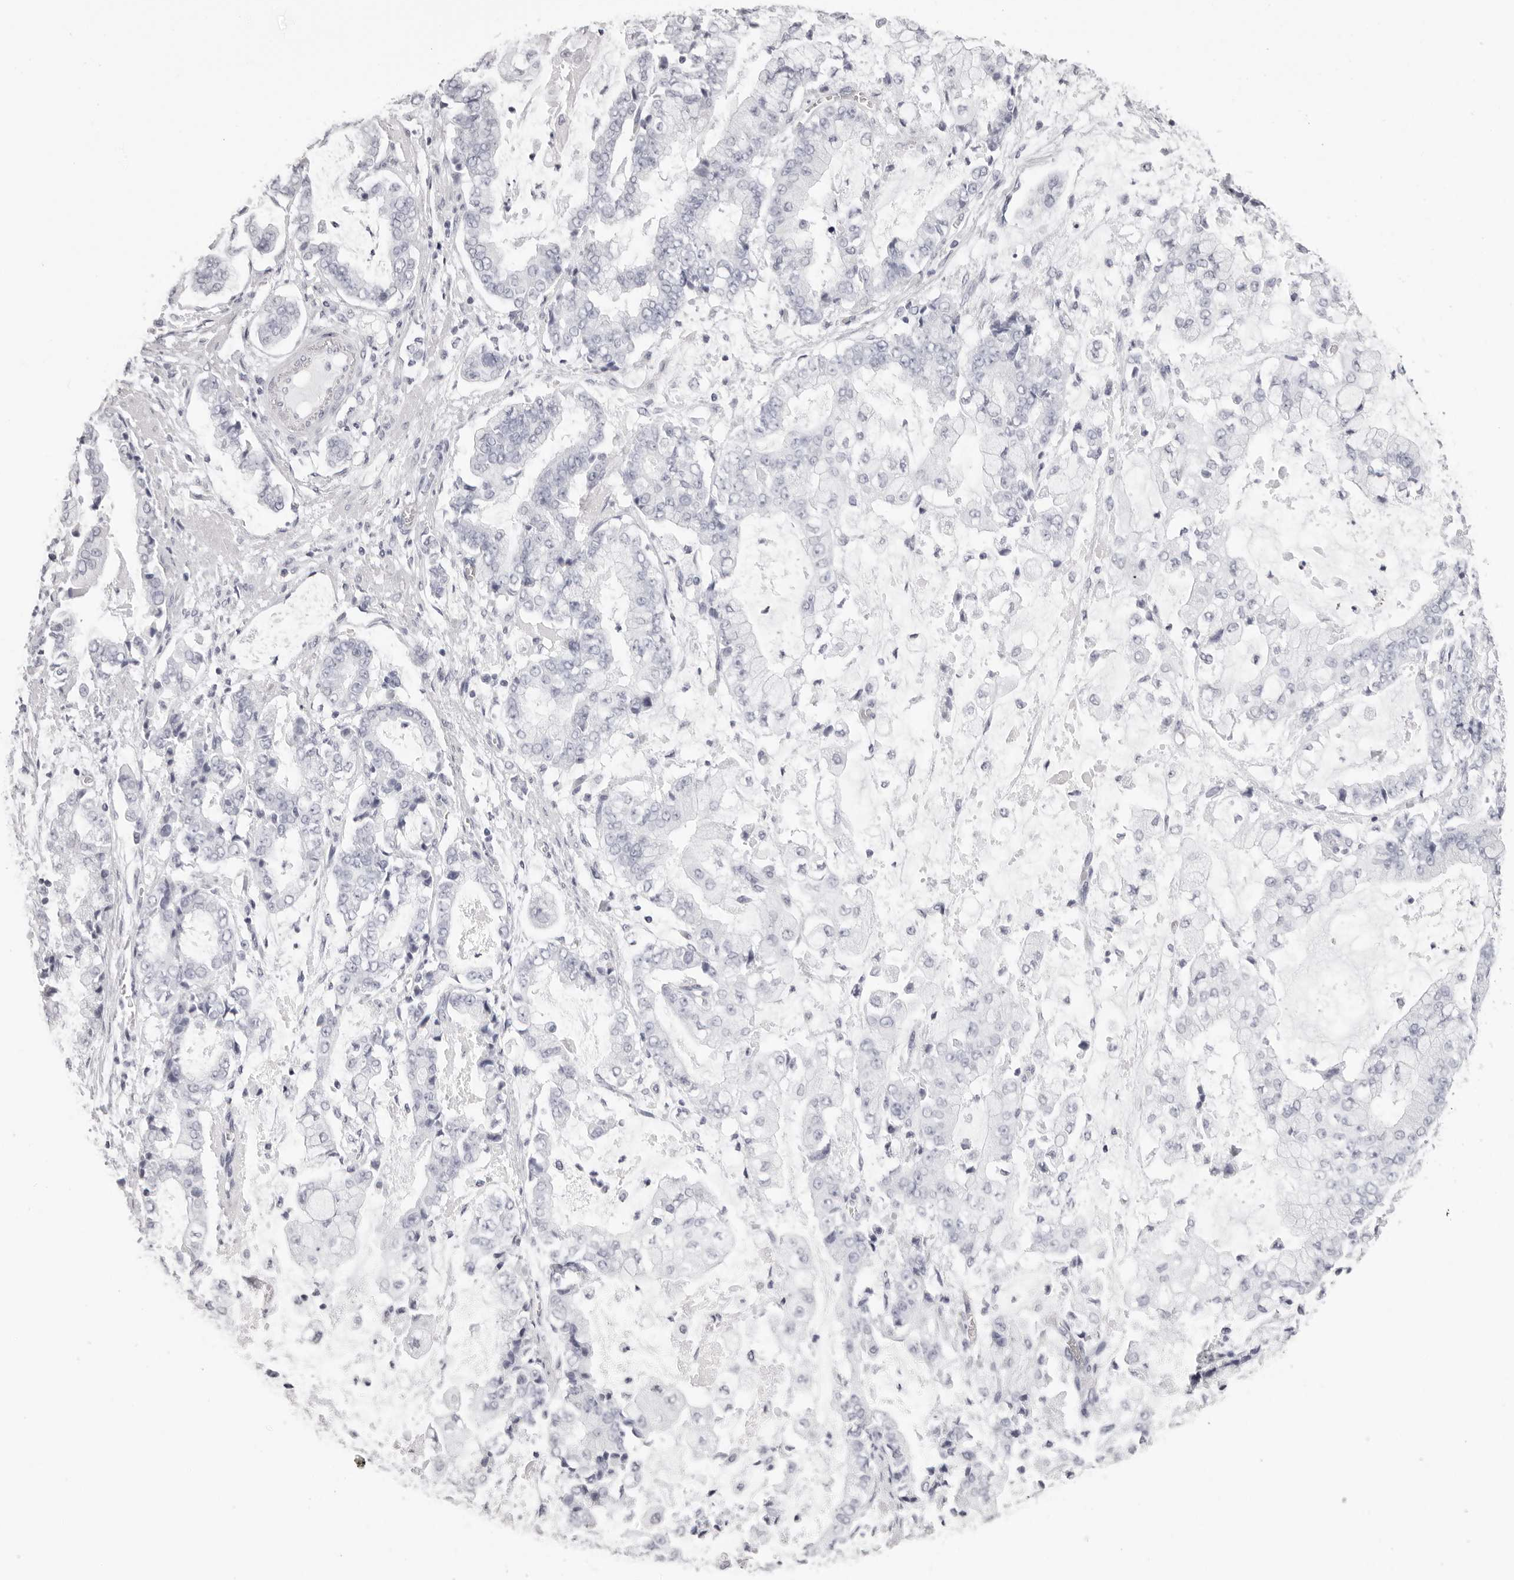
{"staining": {"intensity": "negative", "quantity": "none", "location": "none"}, "tissue": "stomach cancer", "cell_type": "Tumor cells", "image_type": "cancer", "snomed": [{"axis": "morphology", "description": "Adenocarcinoma, NOS"}, {"axis": "topography", "description": "Stomach"}], "caption": "An image of stomach adenocarcinoma stained for a protein shows no brown staining in tumor cells. Nuclei are stained in blue.", "gene": "RHO", "patient": {"sex": "male", "age": 76}}